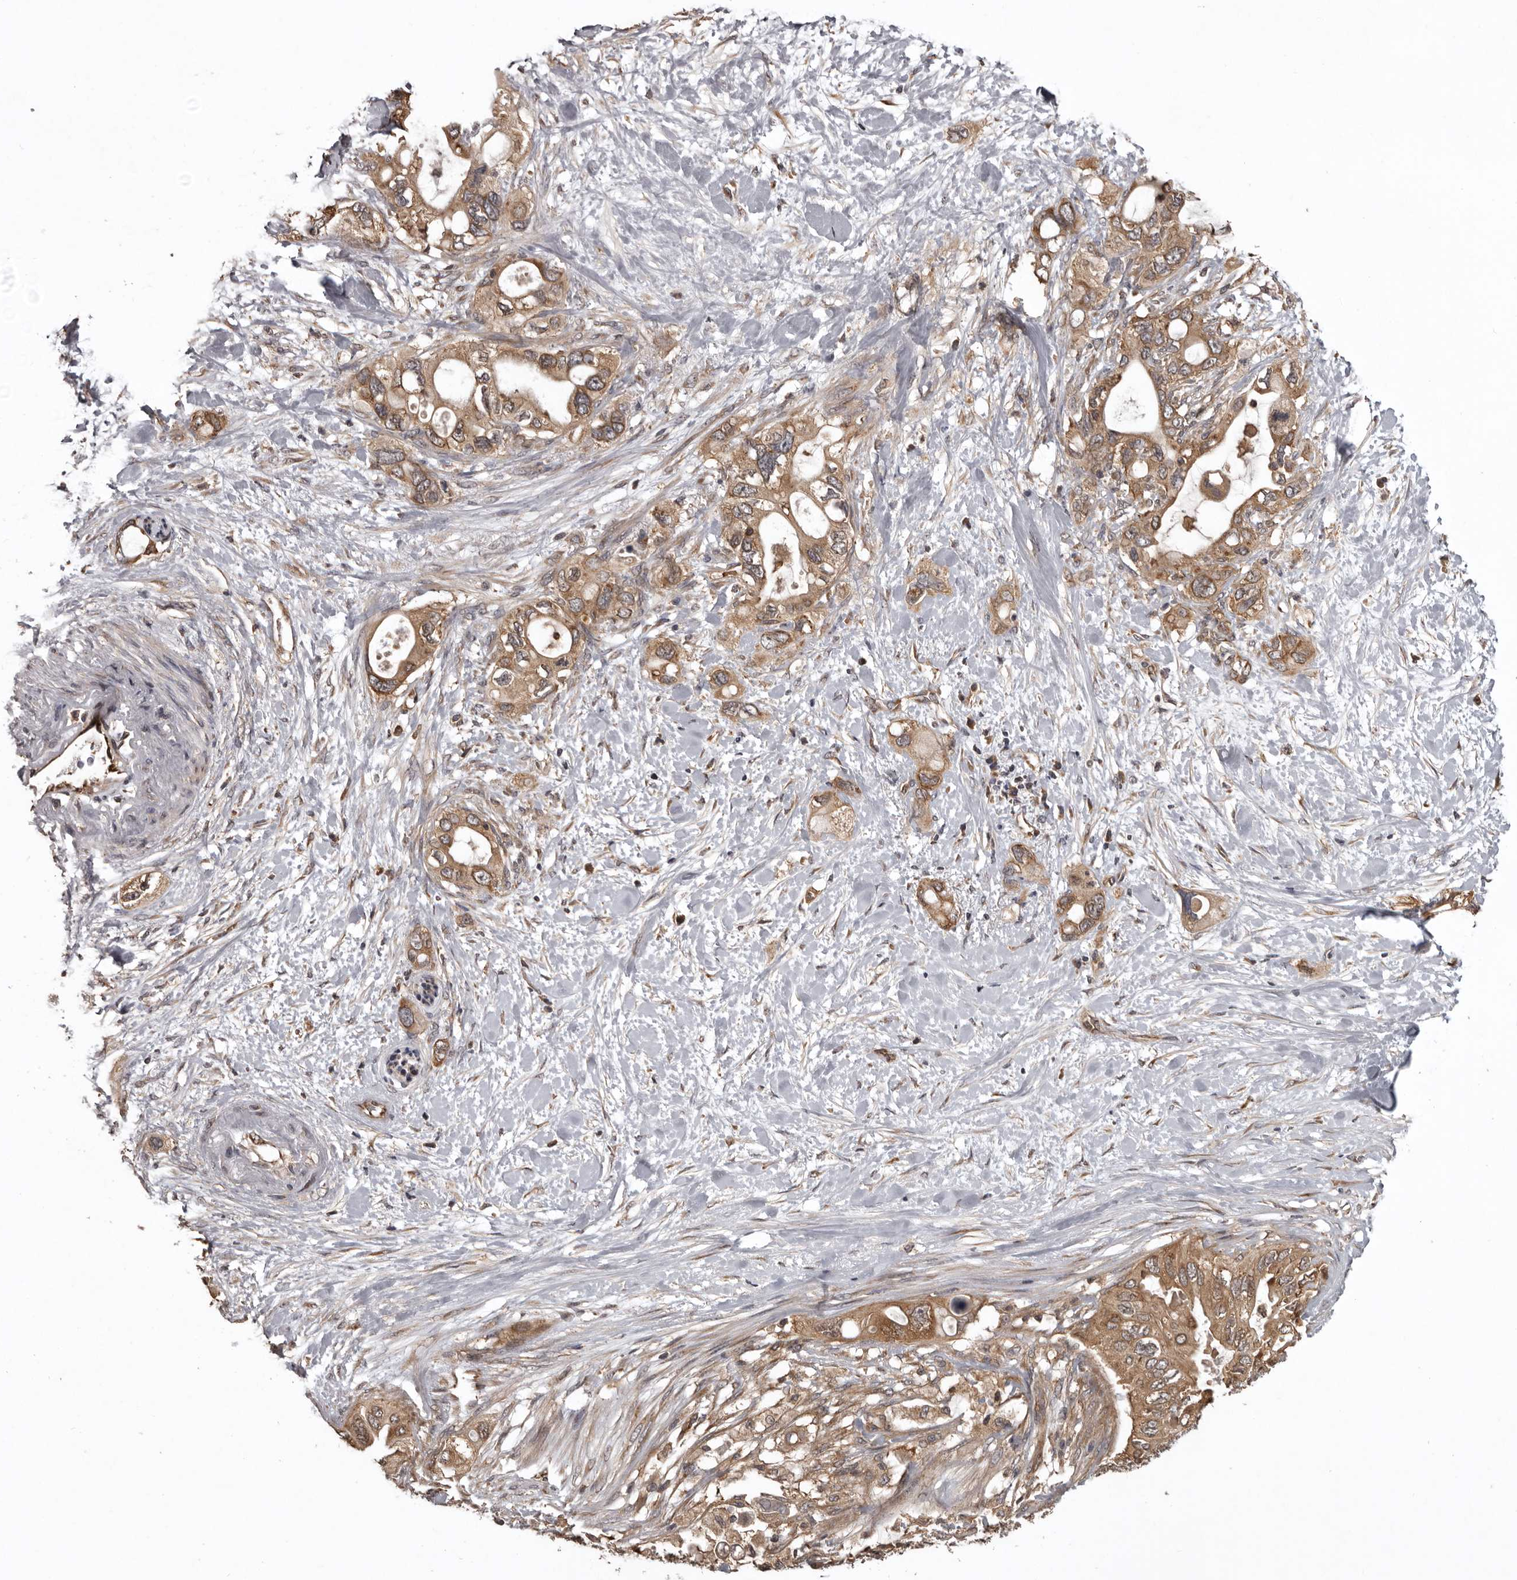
{"staining": {"intensity": "moderate", "quantity": ">75%", "location": "cytoplasmic/membranous"}, "tissue": "pancreatic cancer", "cell_type": "Tumor cells", "image_type": "cancer", "snomed": [{"axis": "morphology", "description": "Adenocarcinoma, NOS"}, {"axis": "topography", "description": "Pancreas"}], "caption": "Protein expression analysis of human pancreatic cancer reveals moderate cytoplasmic/membranous staining in approximately >75% of tumor cells.", "gene": "DARS1", "patient": {"sex": "female", "age": 56}}